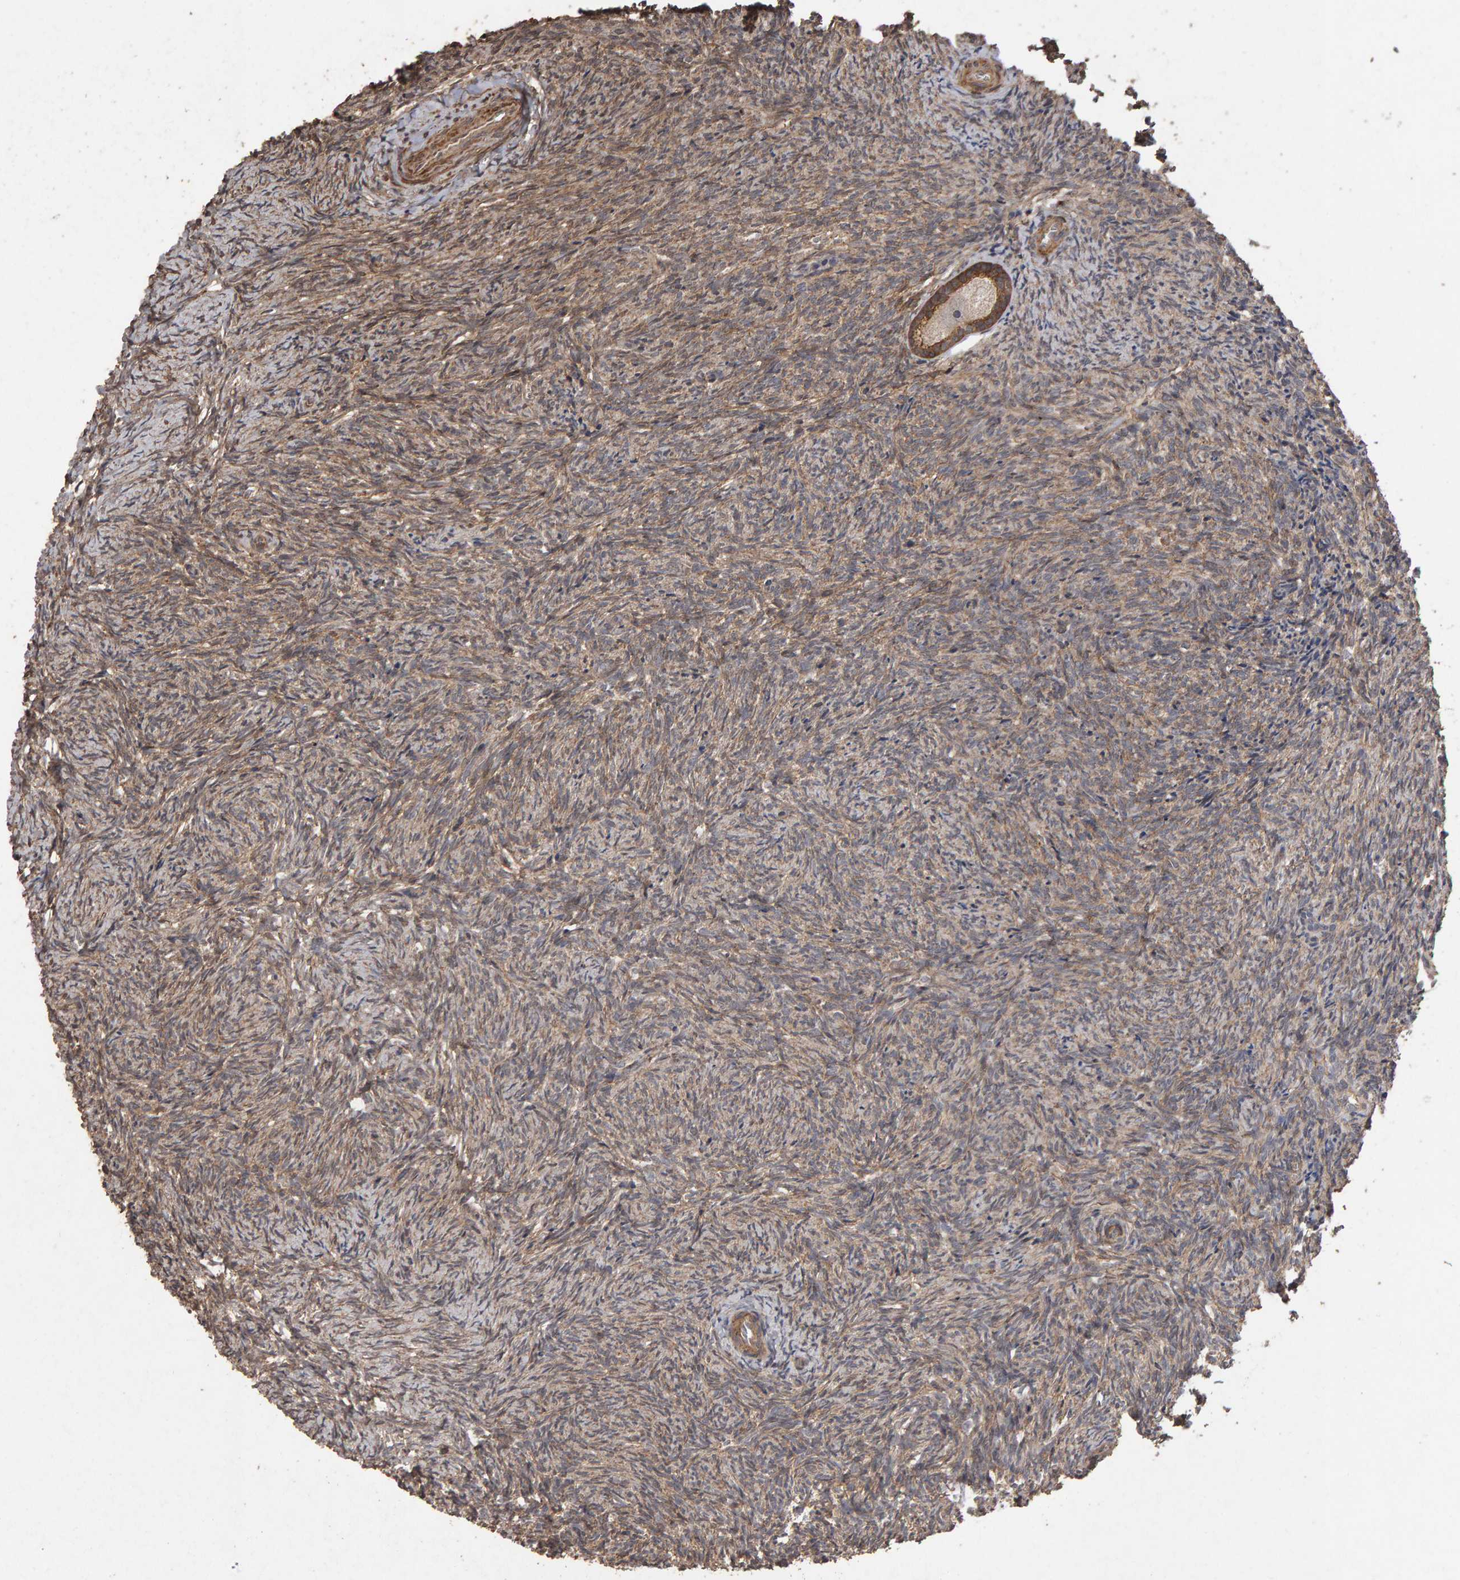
{"staining": {"intensity": "moderate", "quantity": ">75%", "location": "cytoplasmic/membranous"}, "tissue": "ovary", "cell_type": "Follicle cells", "image_type": "normal", "snomed": [{"axis": "morphology", "description": "Normal tissue, NOS"}, {"axis": "topography", "description": "Ovary"}], "caption": "Immunohistochemistry (IHC) (DAB) staining of unremarkable human ovary shows moderate cytoplasmic/membranous protein staining in approximately >75% of follicle cells. (Brightfield microscopy of DAB IHC at high magnification).", "gene": "SCRIB", "patient": {"sex": "female", "age": 41}}